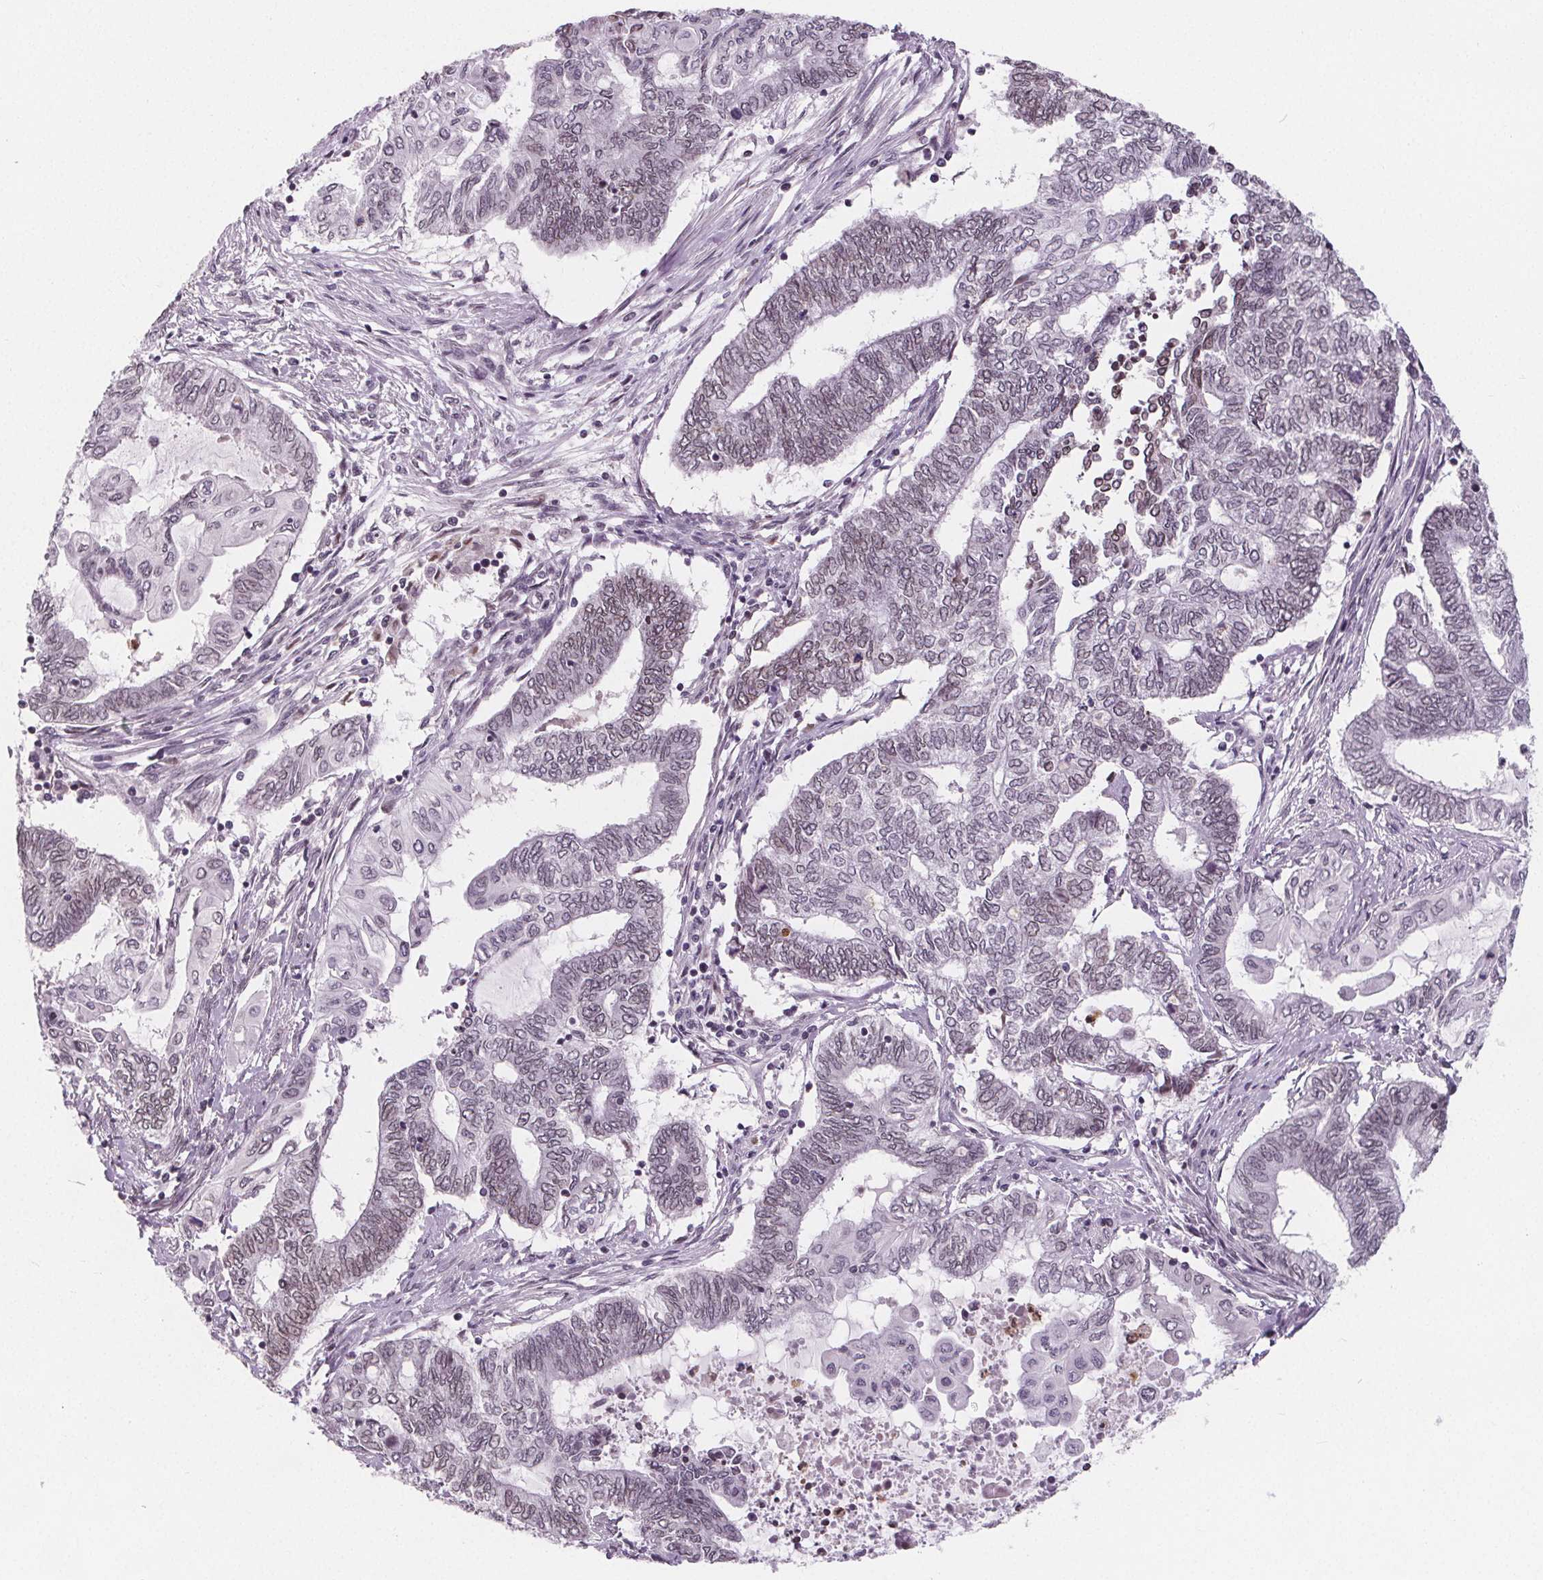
{"staining": {"intensity": "weak", "quantity": "<25%", "location": "cytoplasmic/membranous,nuclear"}, "tissue": "endometrial cancer", "cell_type": "Tumor cells", "image_type": "cancer", "snomed": [{"axis": "morphology", "description": "Adenocarcinoma, NOS"}, {"axis": "topography", "description": "Uterus"}, {"axis": "topography", "description": "Endometrium"}], "caption": "DAB immunohistochemical staining of human endometrial adenocarcinoma reveals no significant positivity in tumor cells.", "gene": "TTC39C", "patient": {"sex": "female", "age": 70}}